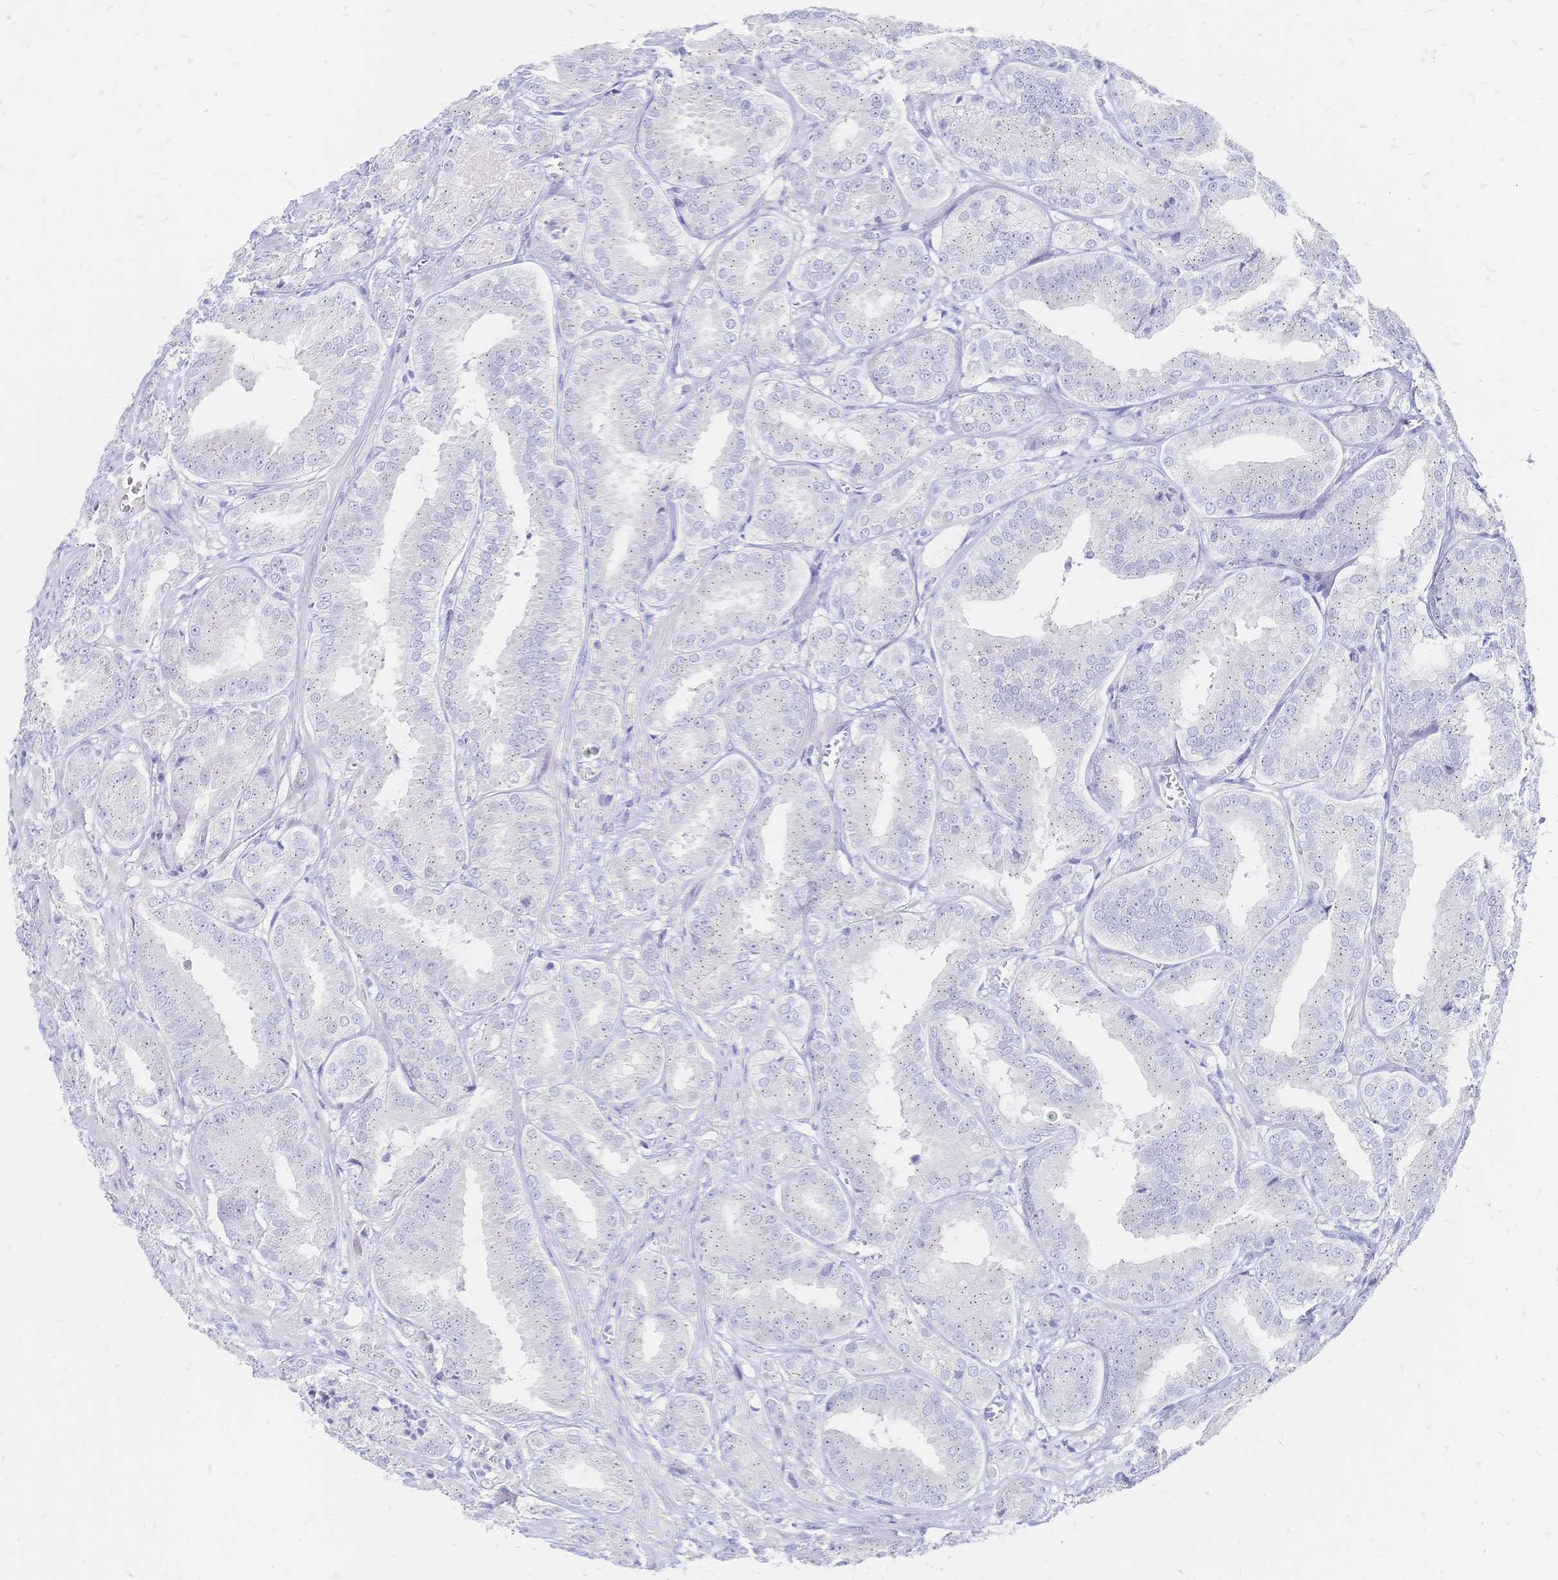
{"staining": {"intensity": "negative", "quantity": "none", "location": "none"}, "tissue": "prostate cancer", "cell_type": "Tumor cells", "image_type": "cancer", "snomed": [{"axis": "morphology", "description": "Adenocarcinoma, High grade"}, {"axis": "topography", "description": "Prostate"}], "caption": "DAB (3,3'-diaminobenzidine) immunohistochemical staining of prostate high-grade adenocarcinoma displays no significant staining in tumor cells.", "gene": "PSORS1C2", "patient": {"sex": "male", "age": 64}}